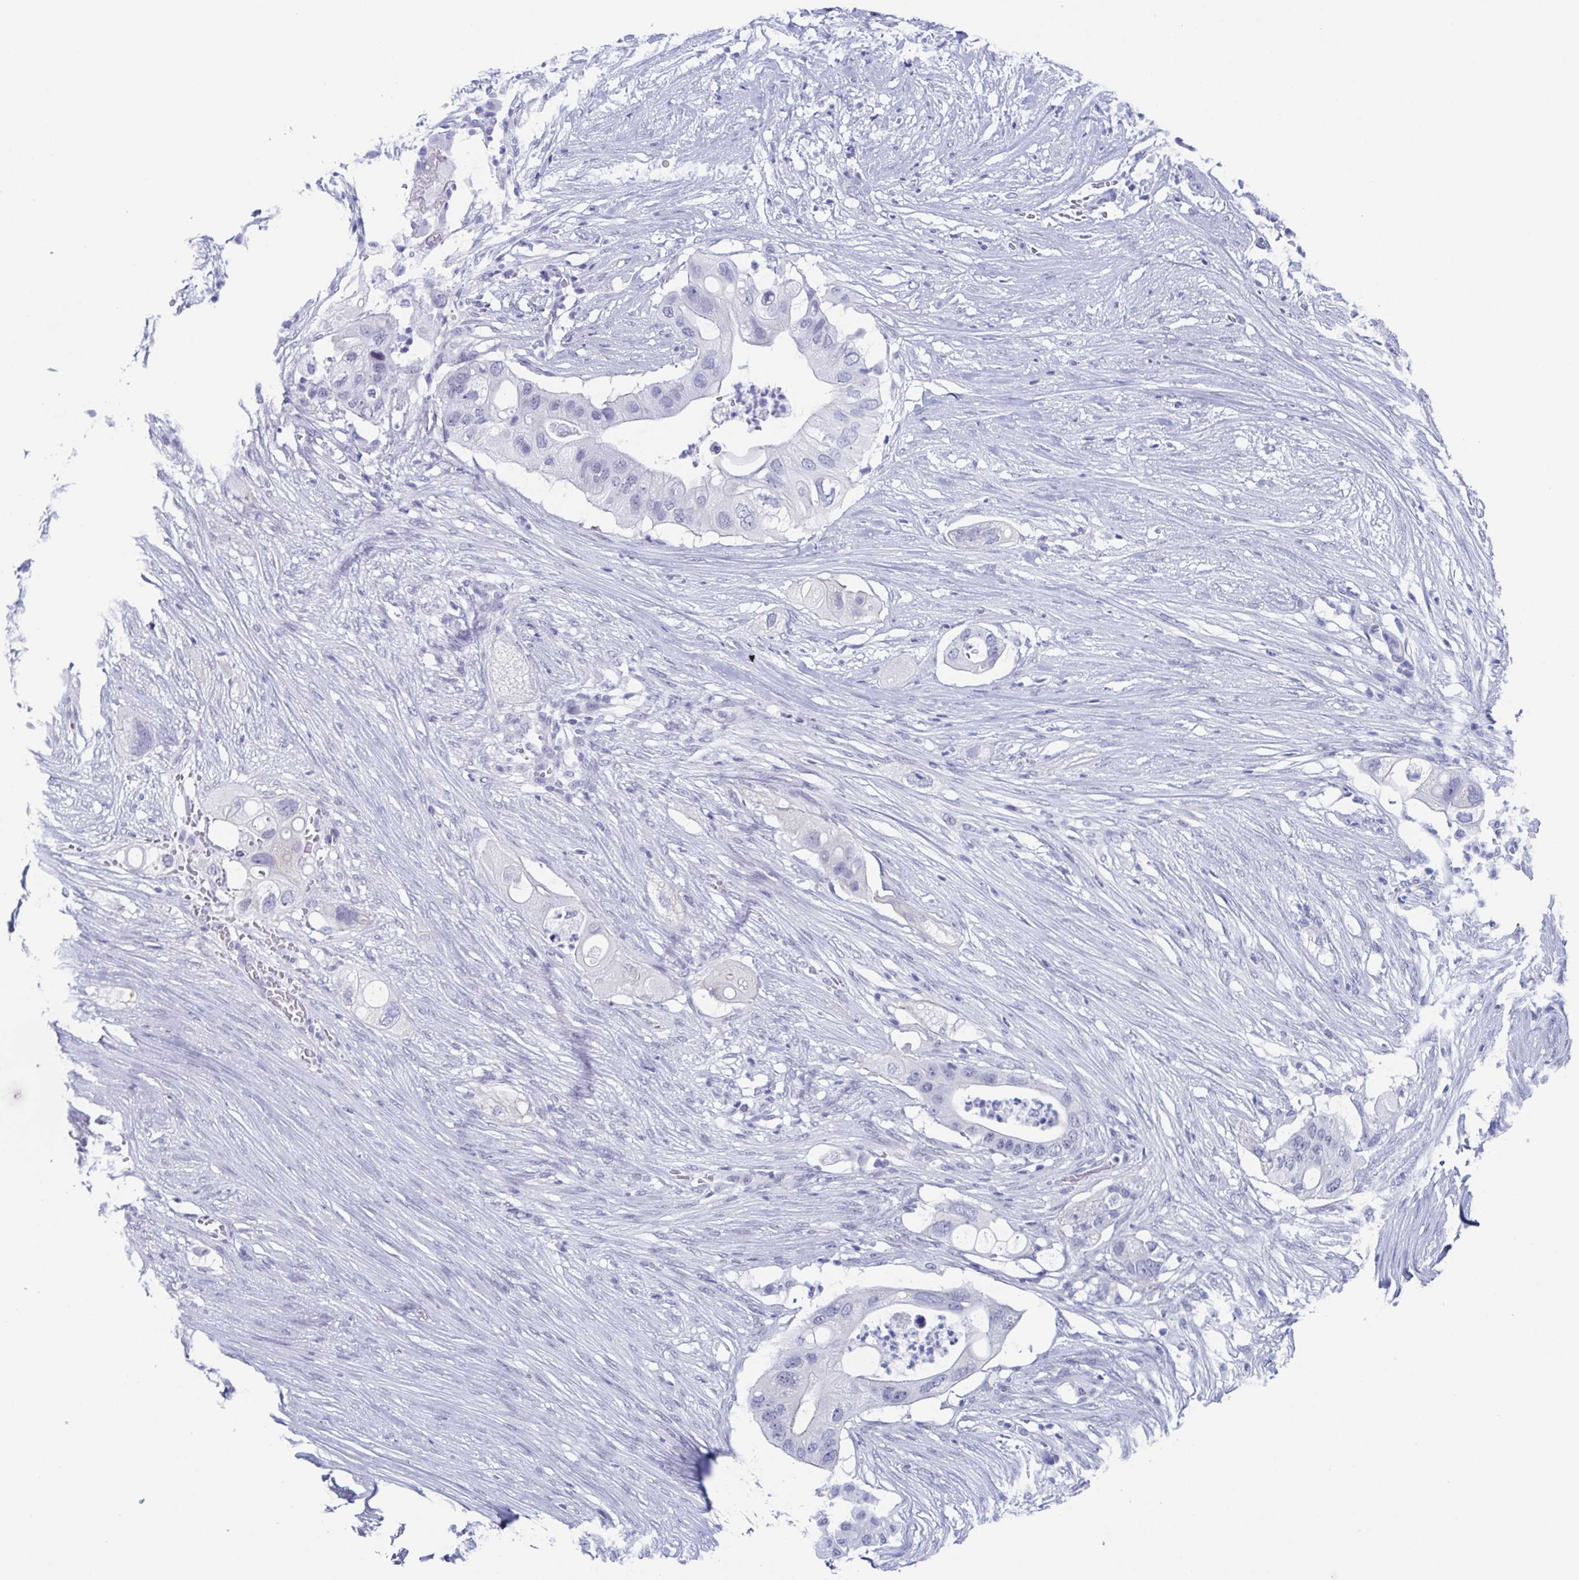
{"staining": {"intensity": "negative", "quantity": "none", "location": "none"}, "tissue": "pancreatic cancer", "cell_type": "Tumor cells", "image_type": "cancer", "snomed": [{"axis": "morphology", "description": "Adenocarcinoma, NOS"}, {"axis": "topography", "description": "Pancreas"}], "caption": "A micrograph of human pancreatic adenocarcinoma is negative for staining in tumor cells. (Stains: DAB (3,3'-diaminobenzidine) IHC with hematoxylin counter stain, Microscopy: brightfield microscopy at high magnification).", "gene": "ZFP64", "patient": {"sex": "female", "age": 72}}